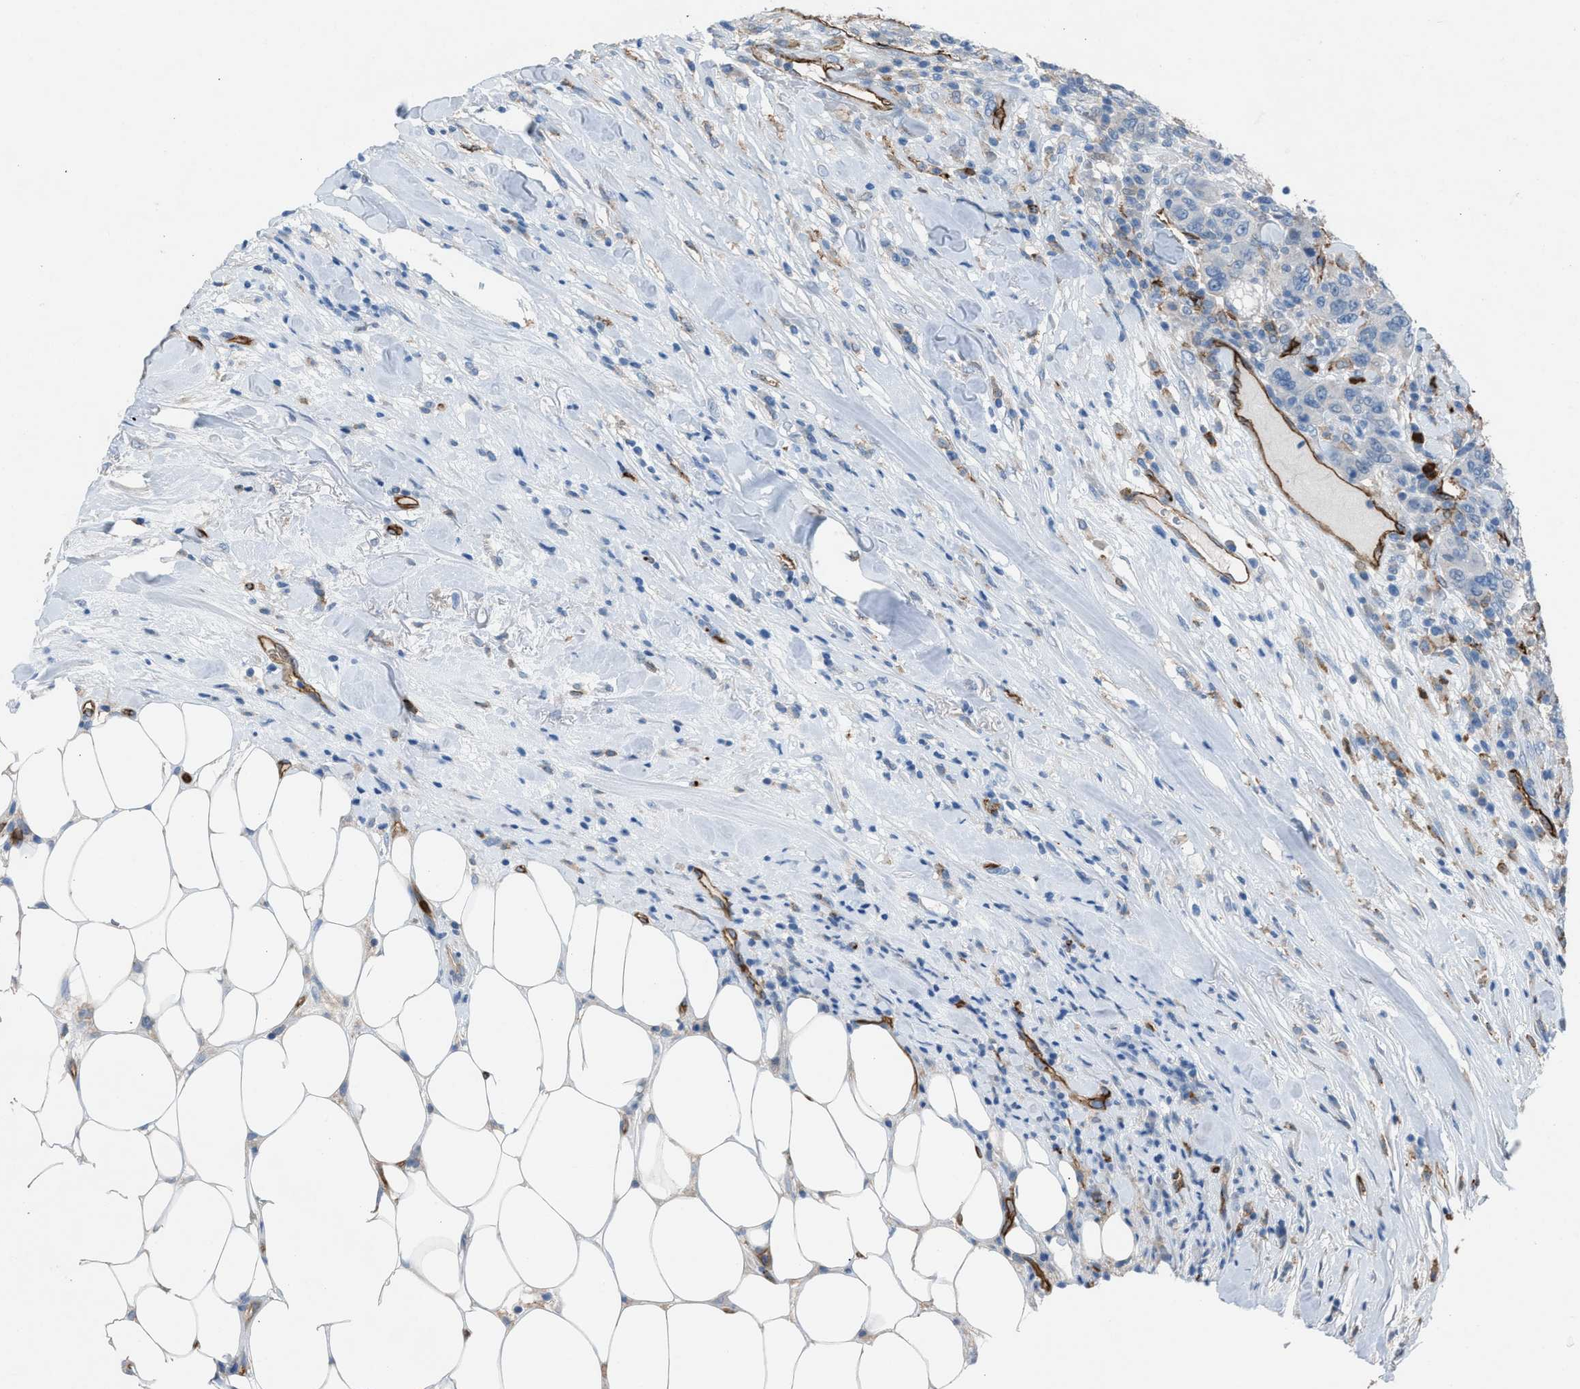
{"staining": {"intensity": "negative", "quantity": "none", "location": "none"}, "tissue": "breast cancer", "cell_type": "Tumor cells", "image_type": "cancer", "snomed": [{"axis": "morphology", "description": "Duct carcinoma"}, {"axis": "topography", "description": "Breast"}], "caption": "There is no significant staining in tumor cells of breast cancer (infiltrating ductal carcinoma).", "gene": "DYSF", "patient": {"sex": "female", "age": 37}}